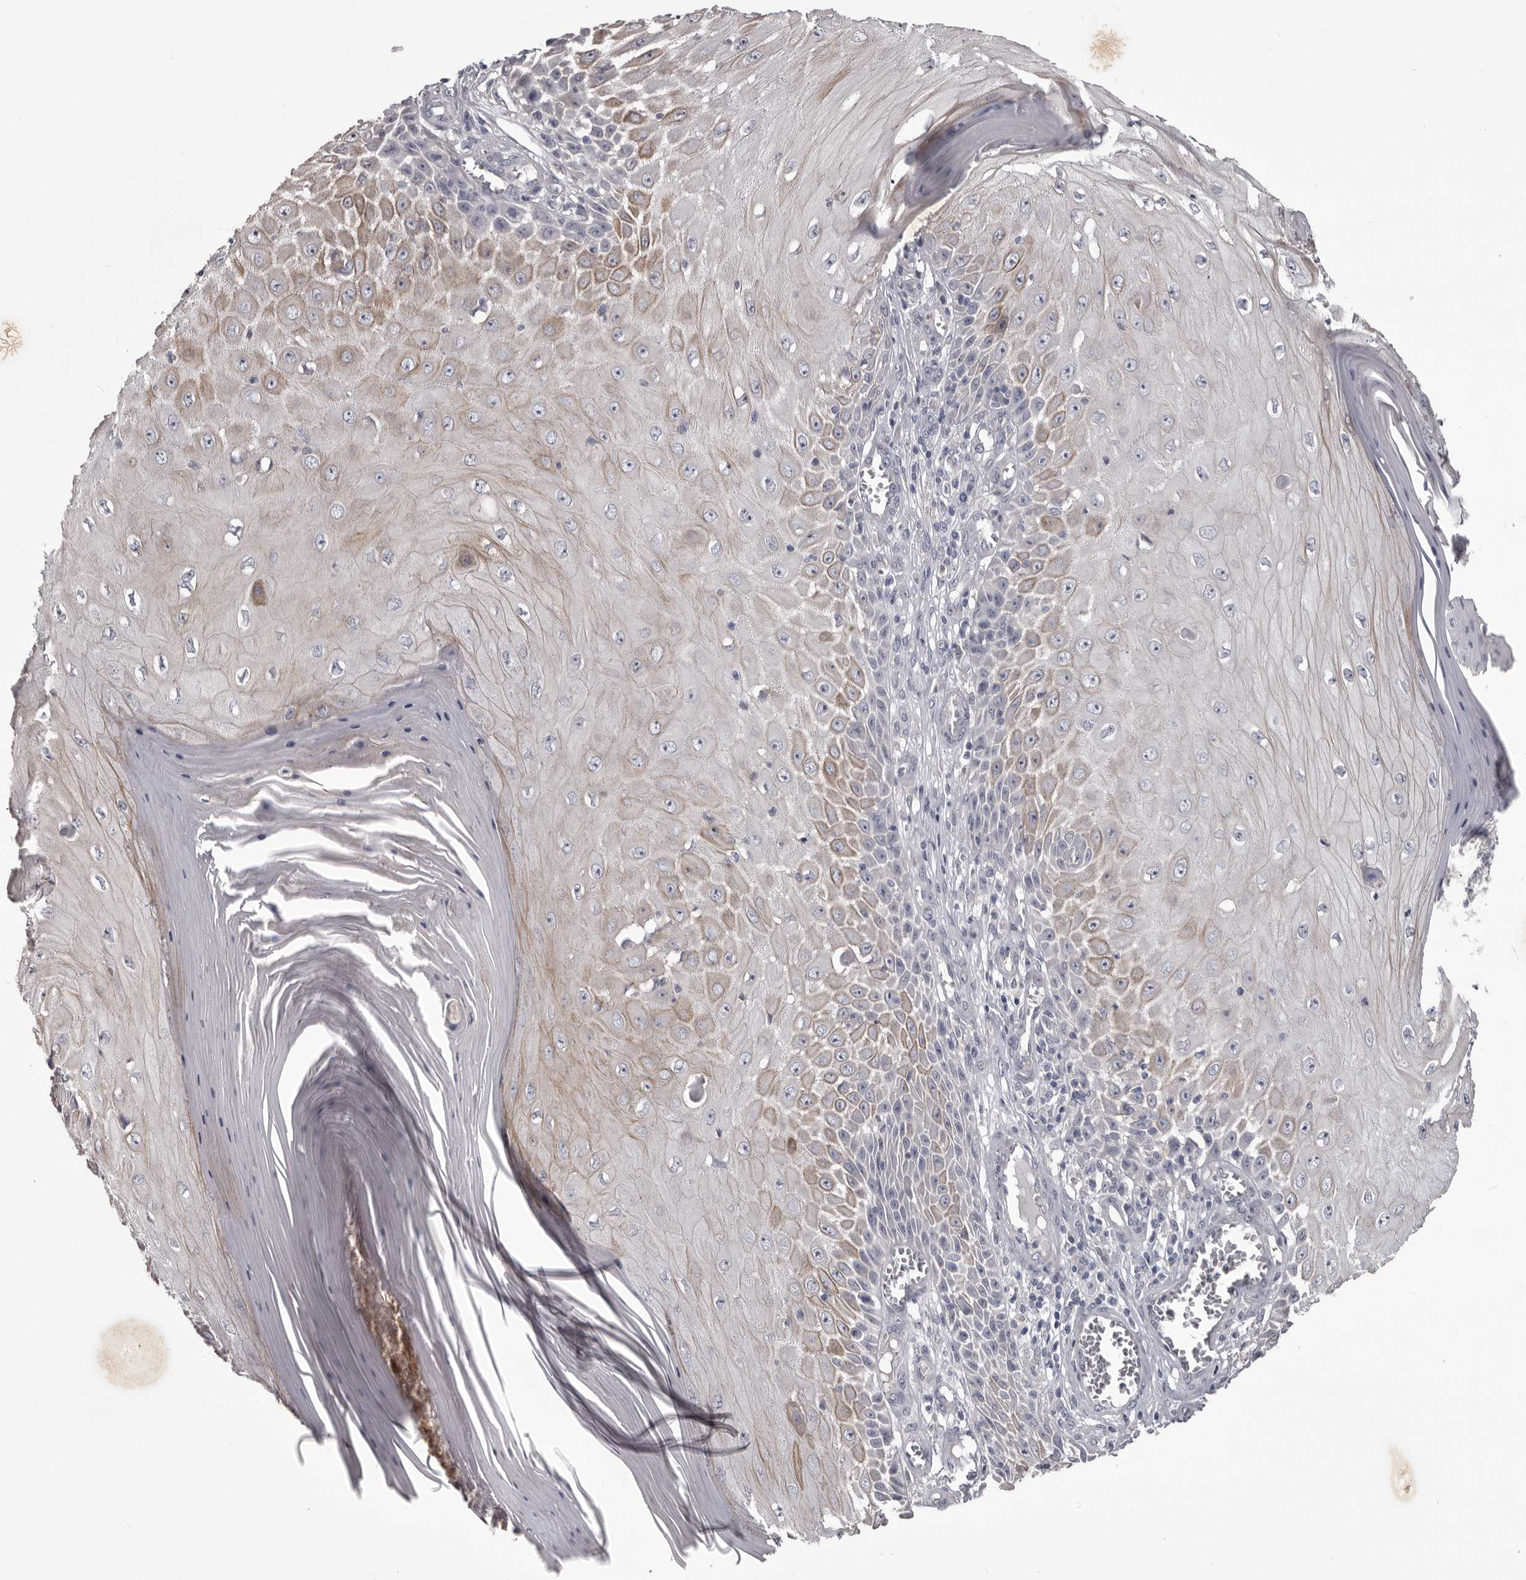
{"staining": {"intensity": "weak", "quantity": "25%-75%", "location": "cytoplasmic/membranous"}, "tissue": "skin cancer", "cell_type": "Tumor cells", "image_type": "cancer", "snomed": [{"axis": "morphology", "description": "Squamous cell carcinoma, NOS"}, {"axis": "topography", "description": "Skin"}], "caption": "Immunohistochemical staining of human skin cancer (squamous cell carcinoma) shows low levels of weak cytoplasmic/membranous positivity in about 25%-75% of tumor cells.", "gene": "LPAR6", "patient": {"sex": "female", "age": 73}}